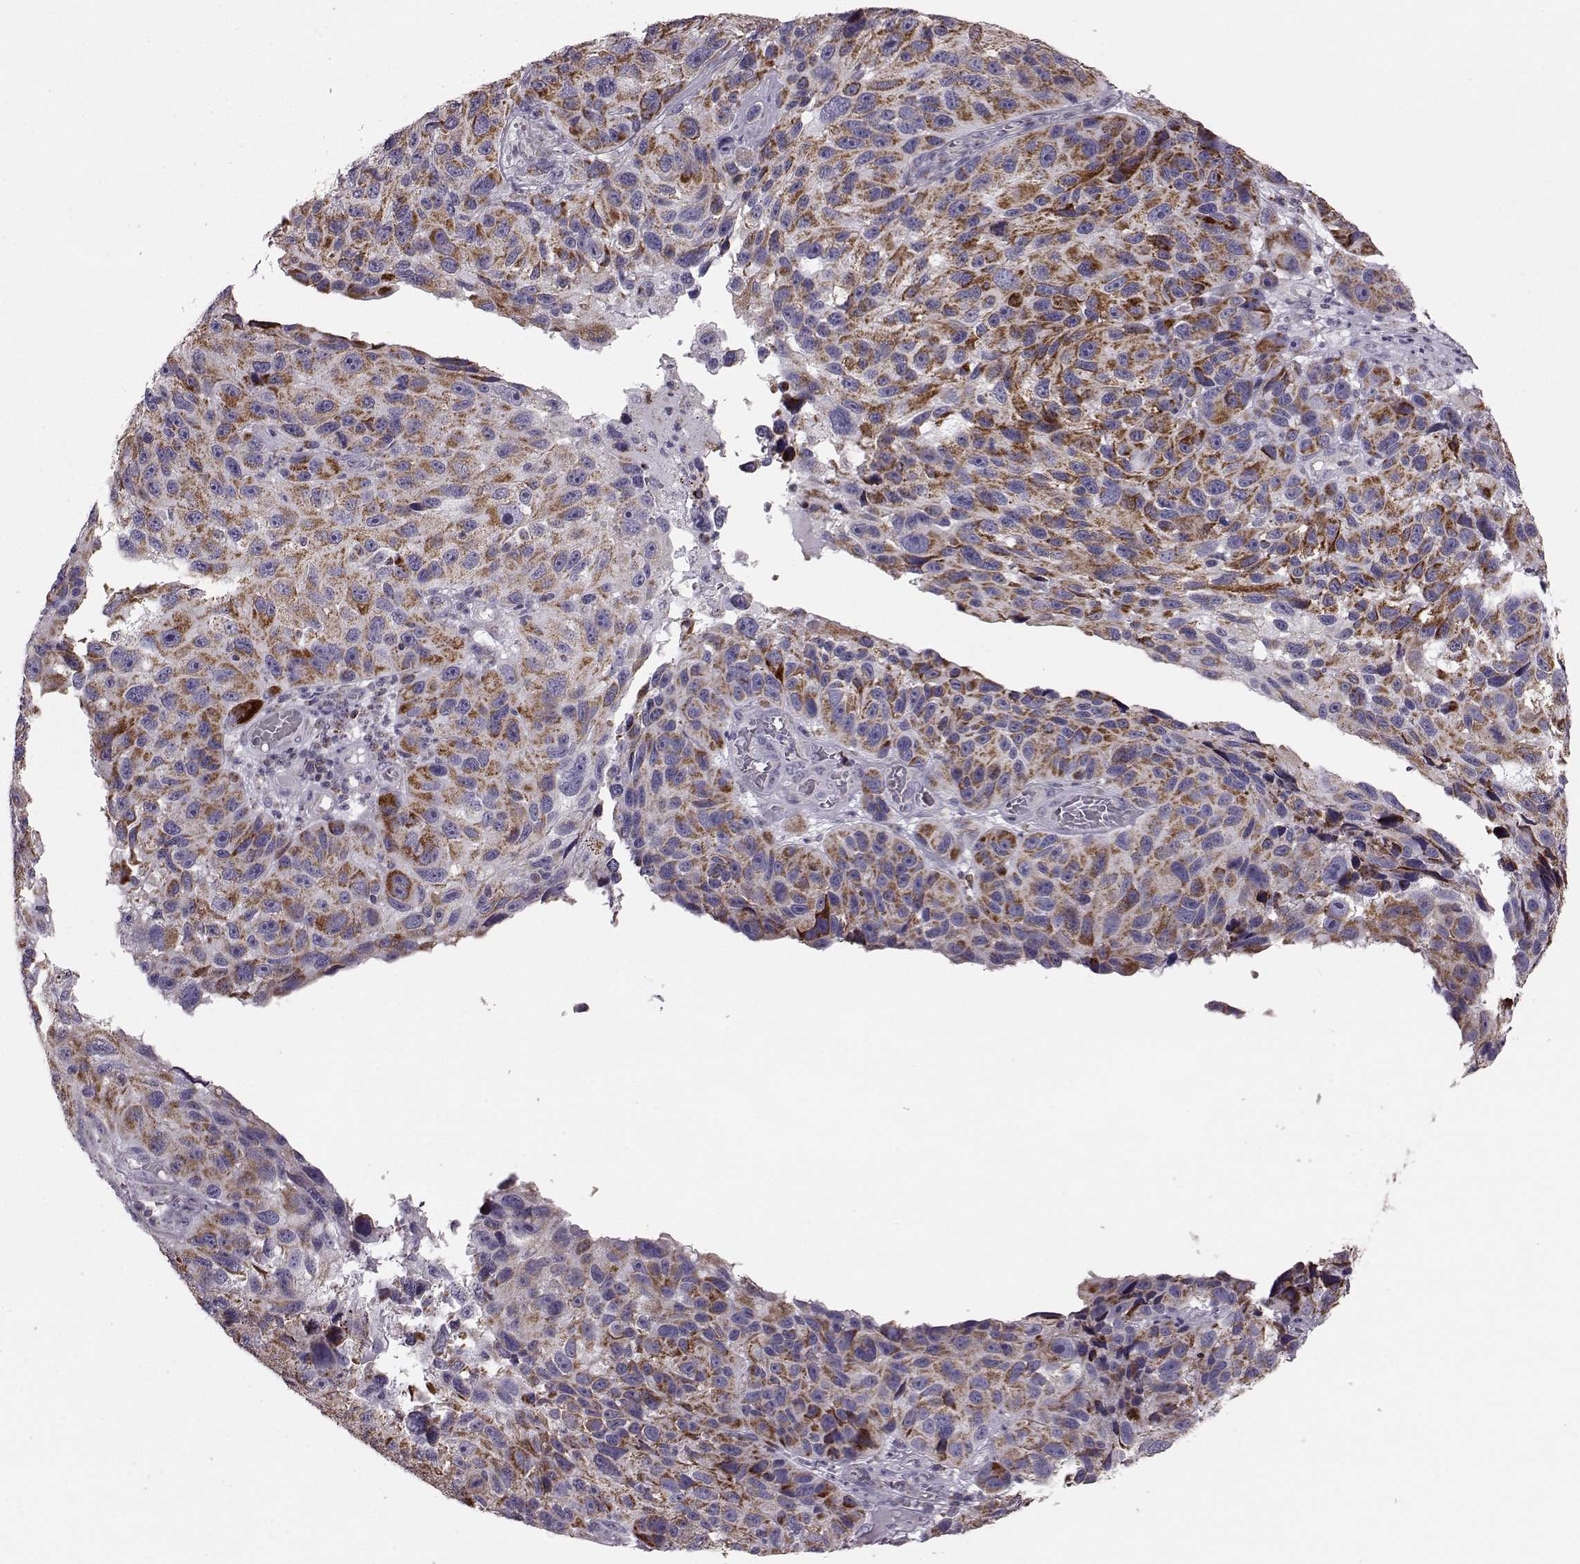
{"staining": {"intensity": "moderate", "quantity": ">75%", "location": "cytoplasmic/membranous"}, "tissue": "melanoma", "cell_type": "Tumor cells", "image_type": "cancer", "snomed": [{"axis": "morphology", "description": "Malignant melanoma, NOS"}, {"axis": "topography", "description": "Skin"}], "caption": "Immunohistochemistry (IHC) micrograph of human malignant melanoma stained for a protein (brown), which exhibits medium levels of moderate cytoplasmic/membranous expression in approximately >75% of tumor cells.", "gene": "ATP5MF", "patient": {"sex": "male", "age": 53}}